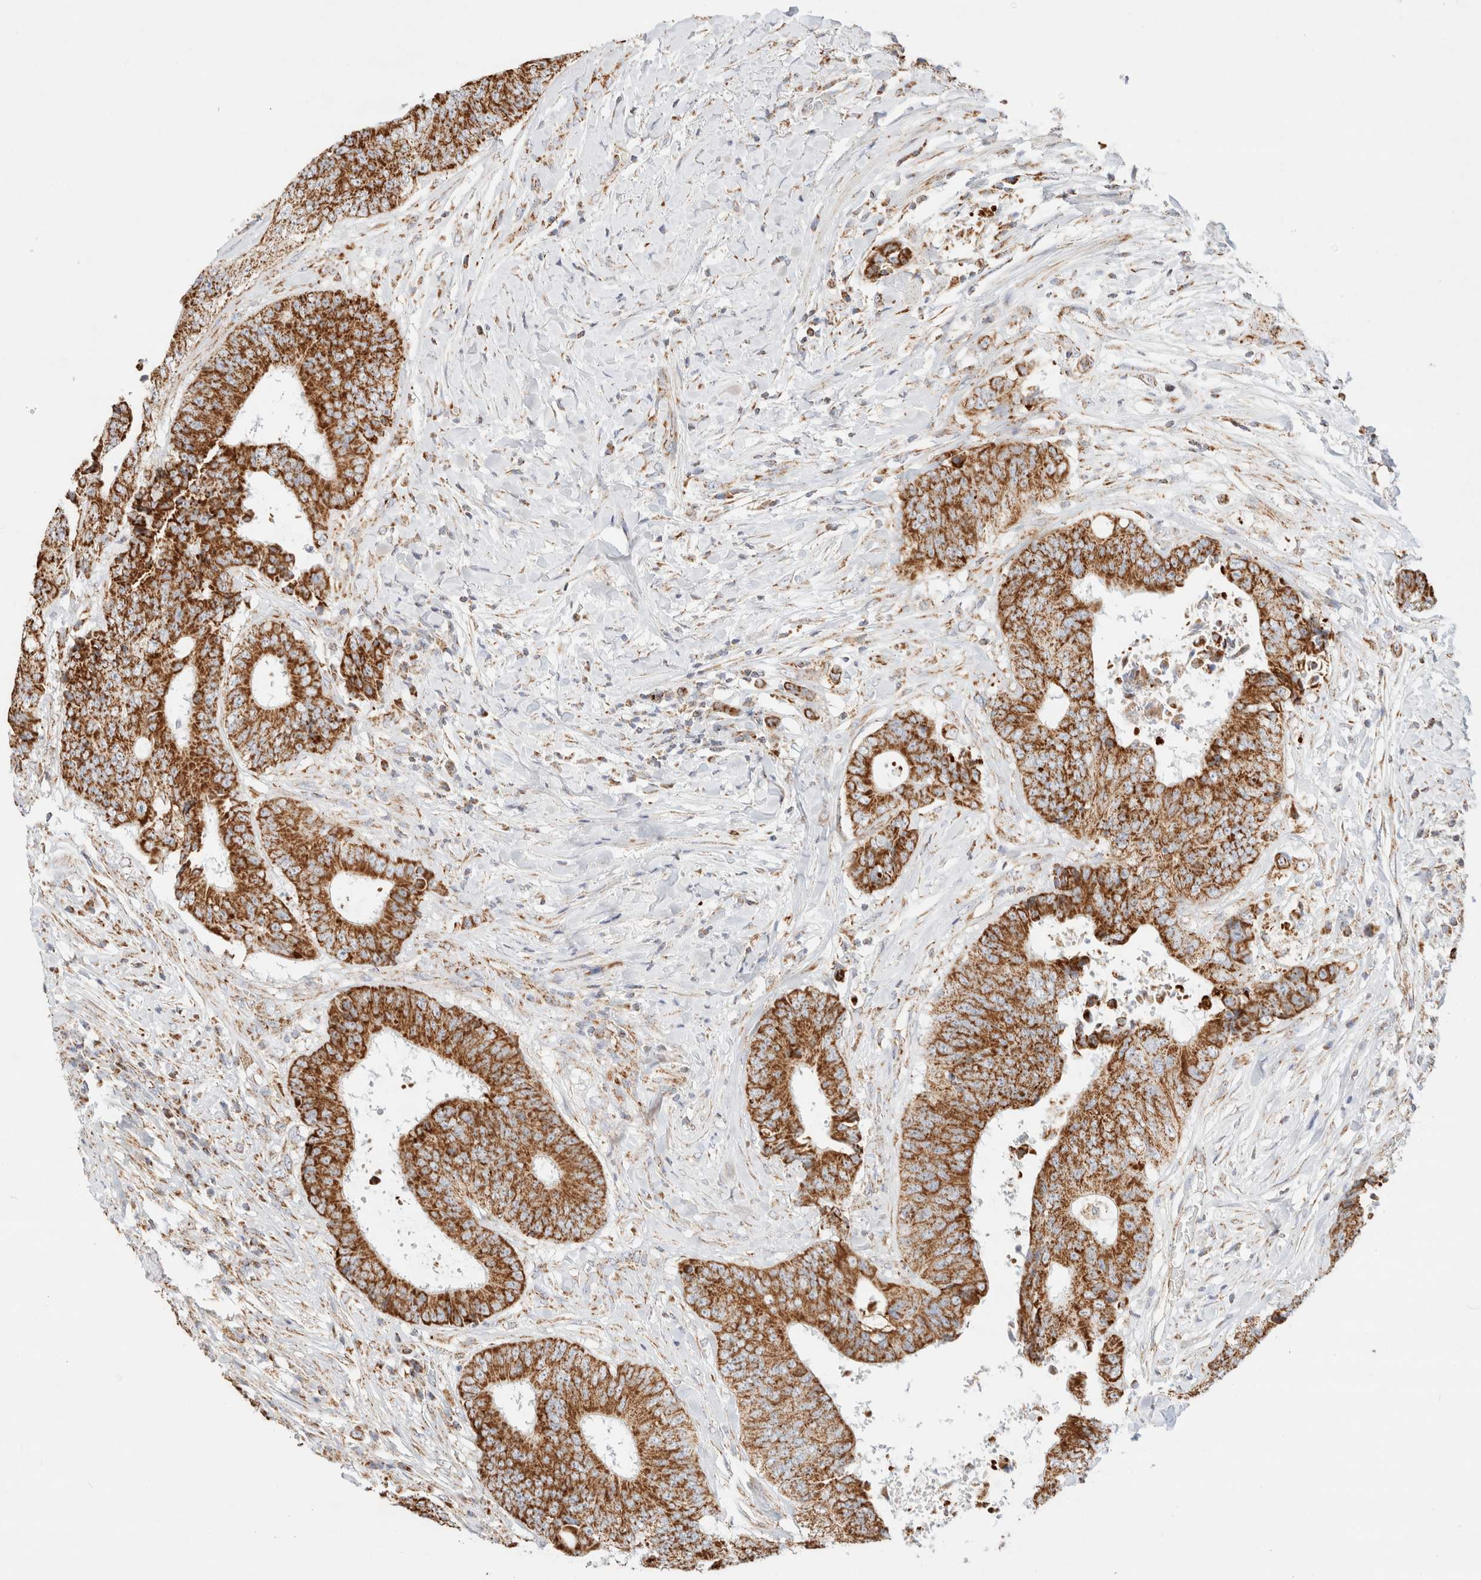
{"staining": {"intensity": "strong", "quantity": ">75%", "location": "cytoplasmic/membranous"}, "tissue": "colorectal cancer", "cell_type": "Tumor cells", "image_type": "cancer", "snomed": [{"axis": "morphology", "description": "Adenocarcinoma, NOS"}, {"axis": "topography", "description": "Rectum"}], "caption": "Adenocarcinoma (colorectal) stained with a protein marker shows strong staining in tumor cells.", "gene": "PHB2", "patient": {"sex": "male", "age": 72}}